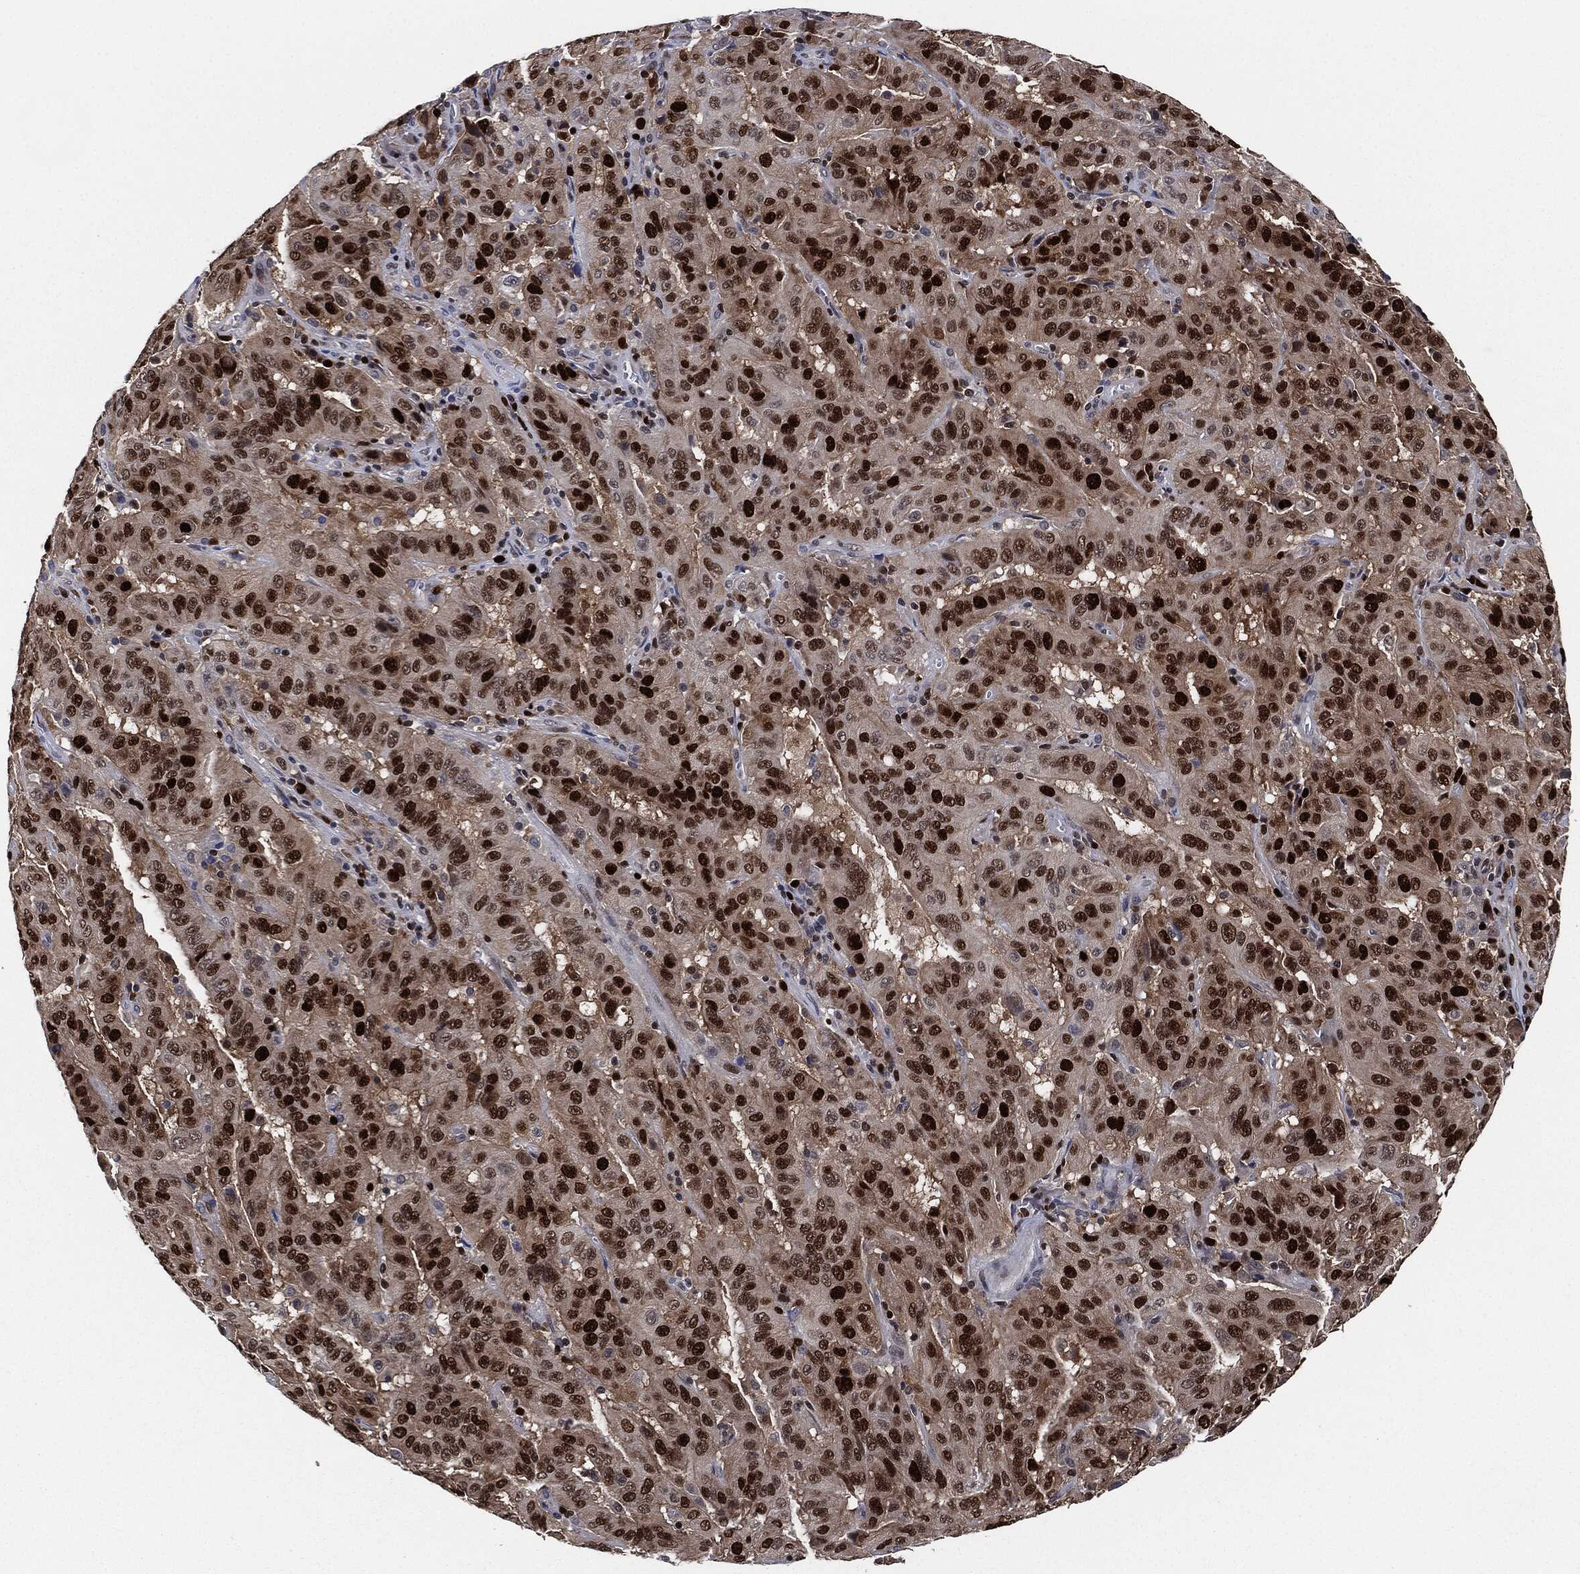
{"staining": {"intensity": "strong", "quantity": ">75%", "location": "nuclear"}, "tissue": "pancreatic cancer", "cell_type": "Tumor cells", "image_type": "cancer", "snomed": [{"axis": "morphology", "description": "Adenocarcinoma, NOS"}, {"axis": "topography", "description": "Pancreas"}], "caption": "Immunohistochemistry of pancreatic cancer exhibits high levels of strong nuclear staining in approximately >75% of tumor cells.", "gene": "PCNA", "patient": {"sex": "male", "age": 63}}